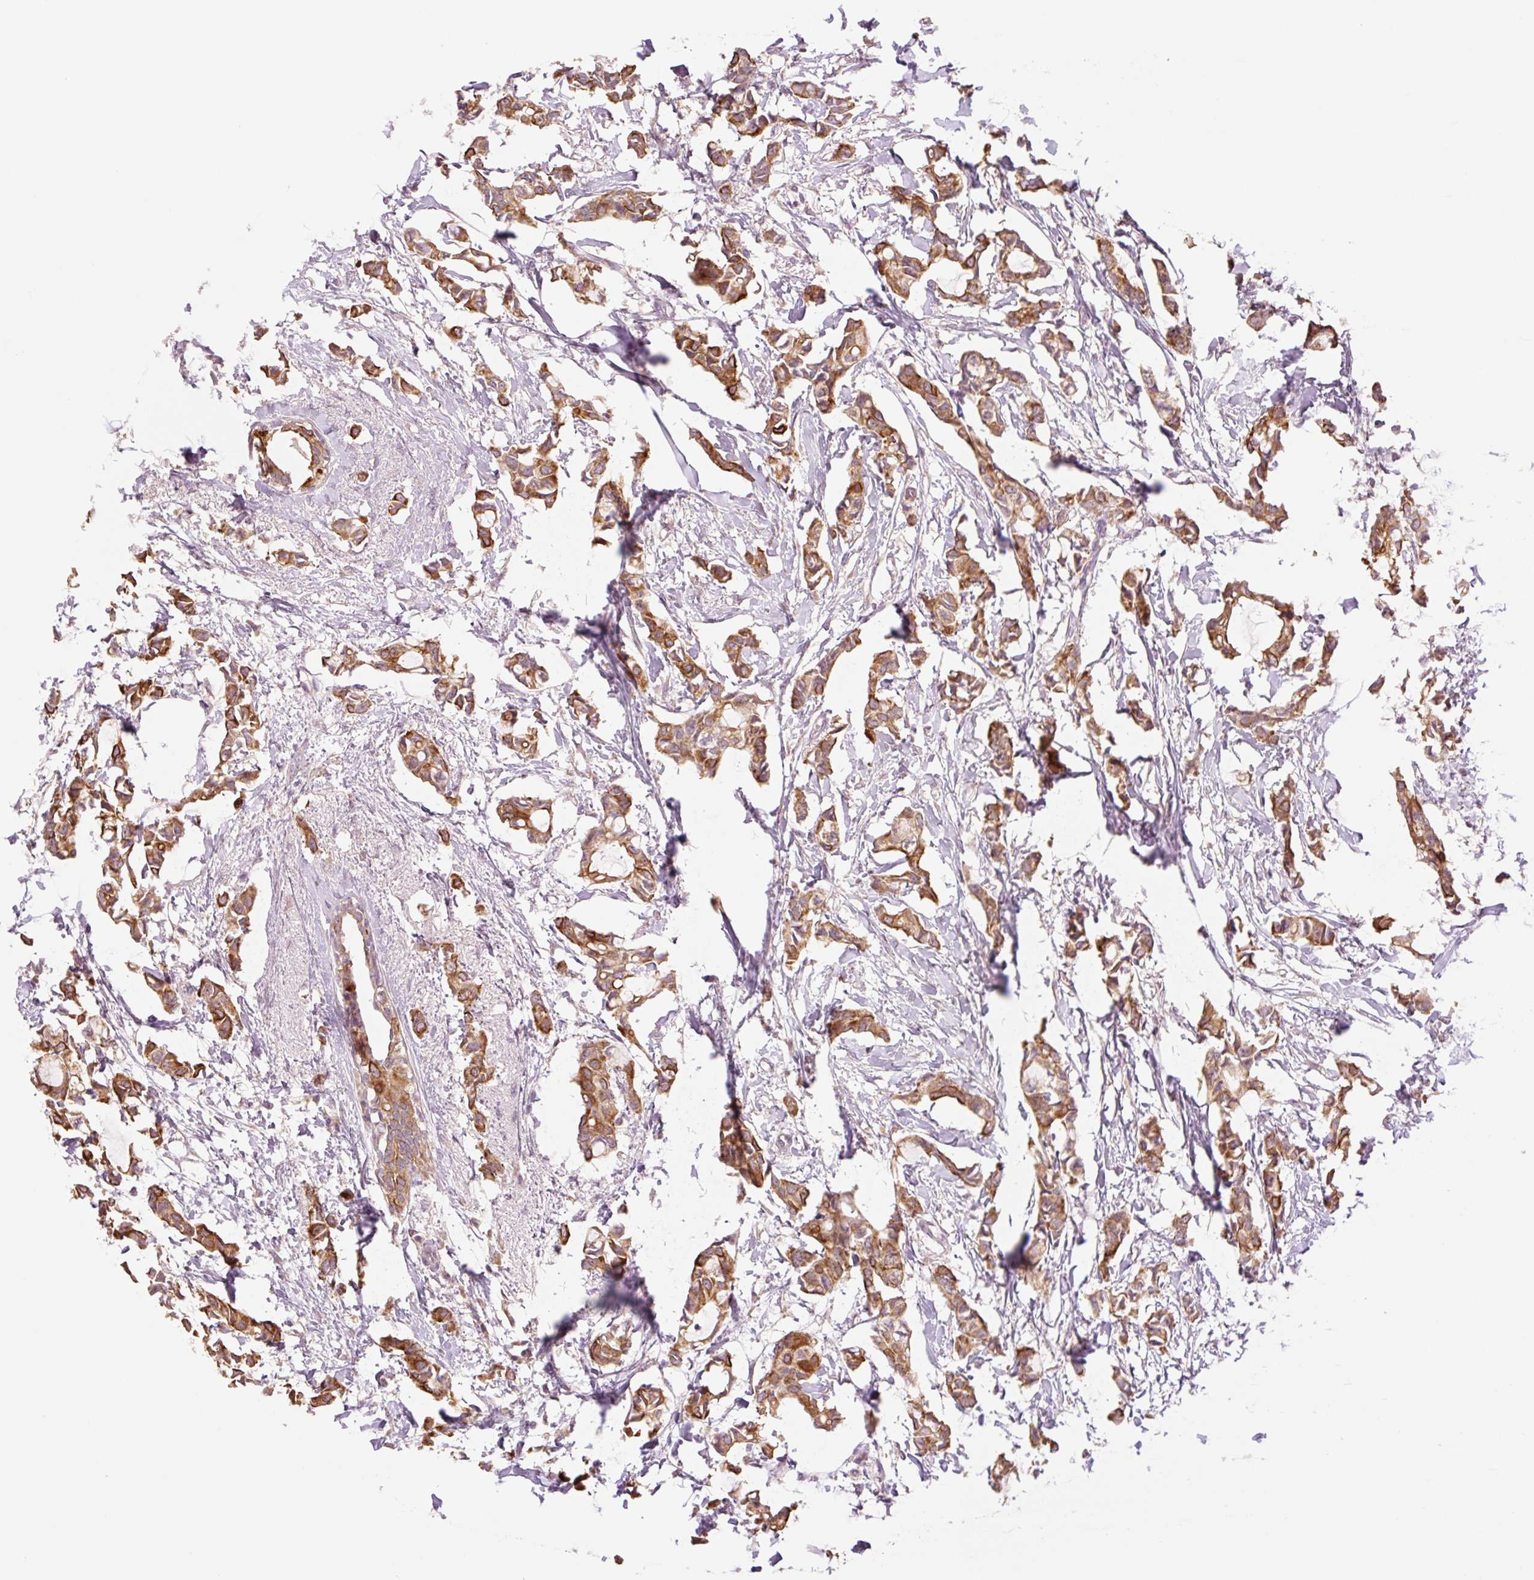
{"staining": {"intensity": "strong", "quantity": ">75%", "location": "cytoplasmic/membranous"}, "tissue": "breast cancer", "cell_type": "Tumor cells", "image_type": "cancer", "snomed": [{"axis": "morphology", "description": "Duct carcinoma"}, {"axis": "topography", "description": "Breast"}], "caption": "Immunohistochemical staining of breast invasive ductal carcinoma demonstrates high levels of strong cytoplasmic/membranous expression in approximately >75% of tumor cells.", "gene": "YJU2B", "patient": {"sex": "female", "age": 73}}